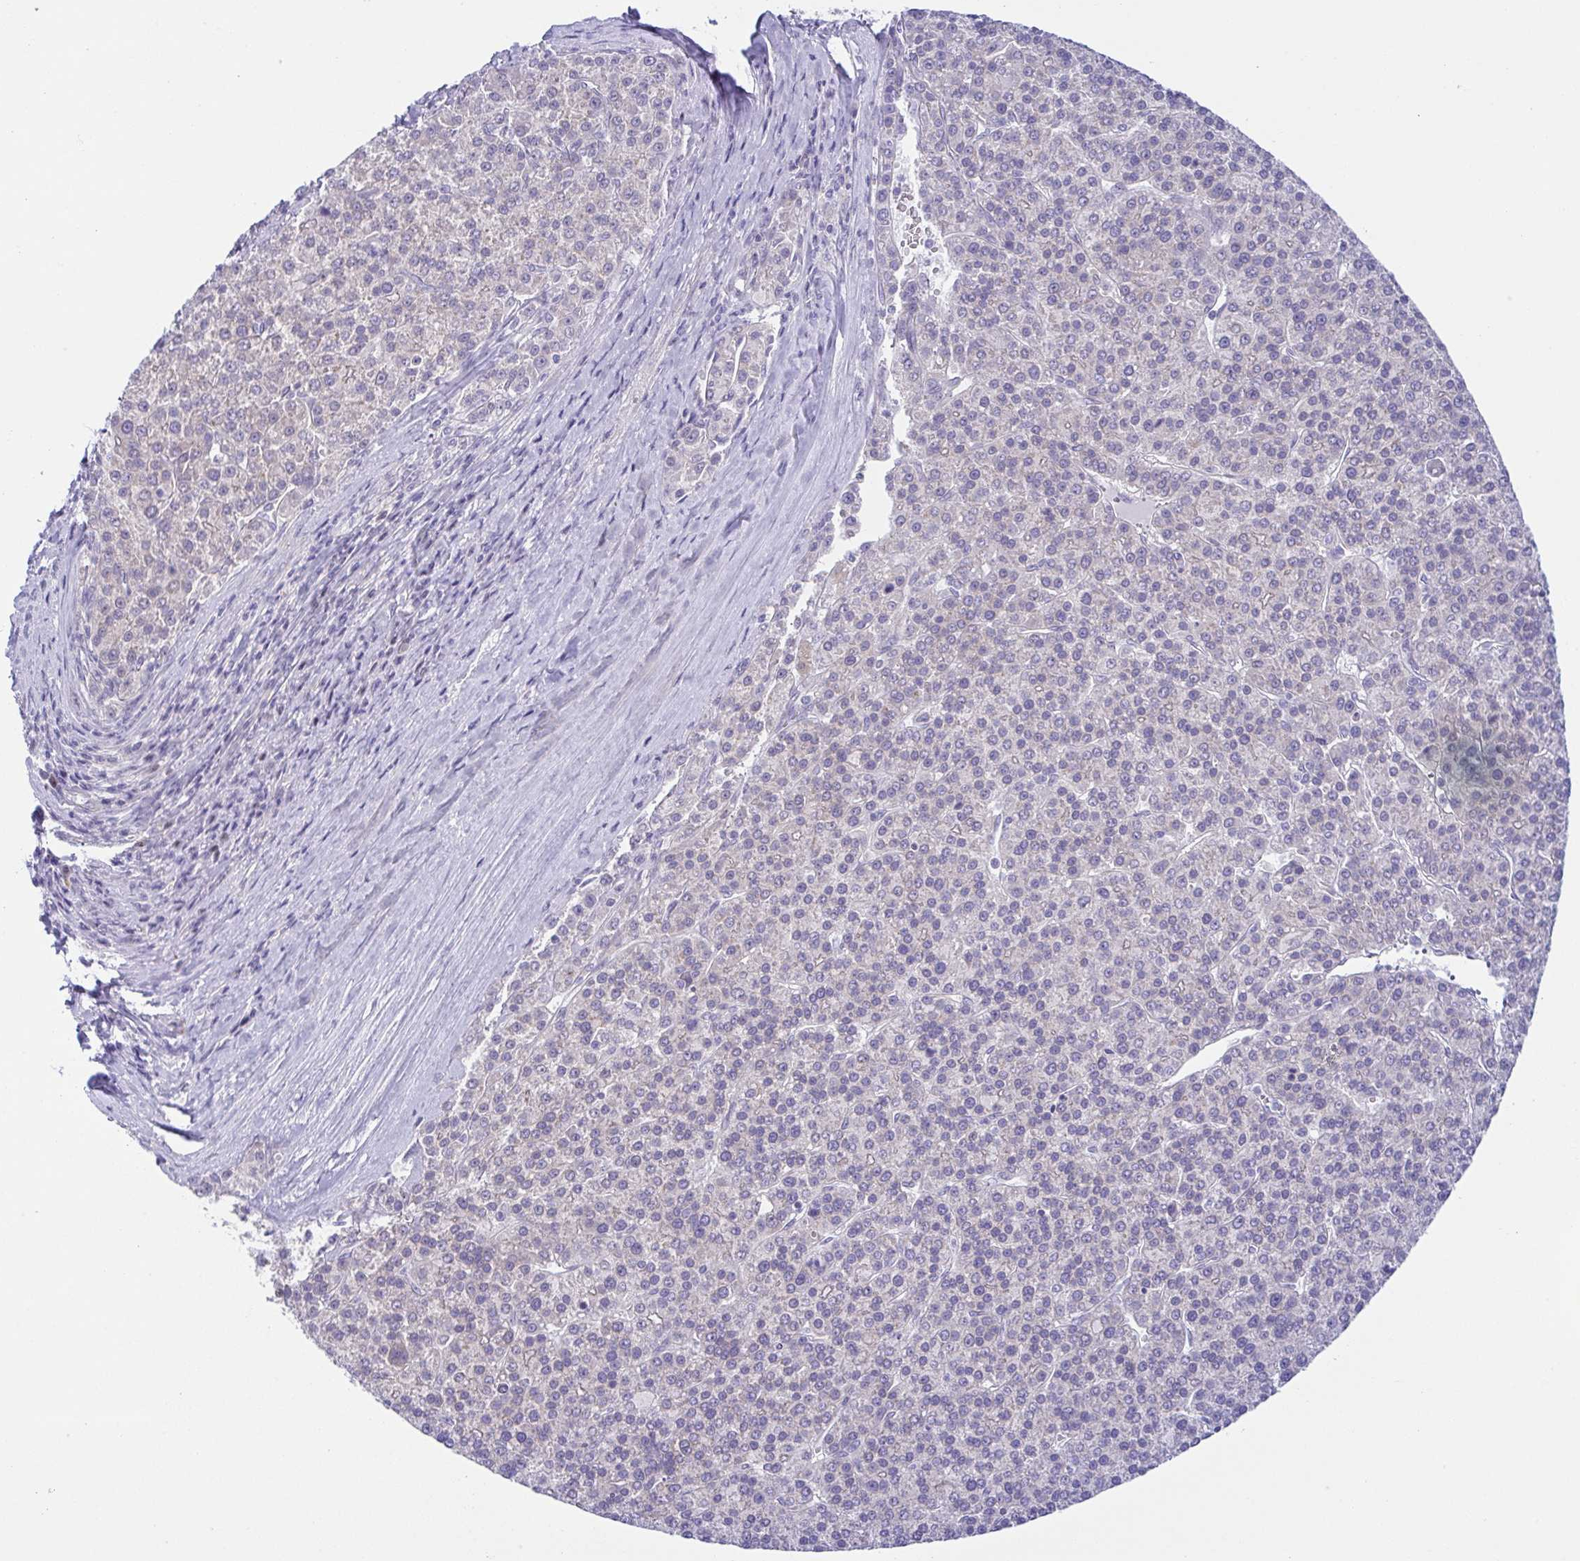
{"staining": {"intensity": "negative", "quantity": "none", "location": "none"}, "tissue": "liver cancer", "cell_type": "Tumor cells", "image_type": "cancer", "snomed": [{"axis": "morphology", "description": "Carcinoma, Hepatocellular, NOS"}, {"axis": "topography", "description": "Liver"}], "caption": "Liver cancer (hepatocellular carcinoma) was stained to show a protein in brown. There is no significant staining in tumor cells.", "gene": "UBE2Q1", "patient": {"sex": "female", "age": 58}}